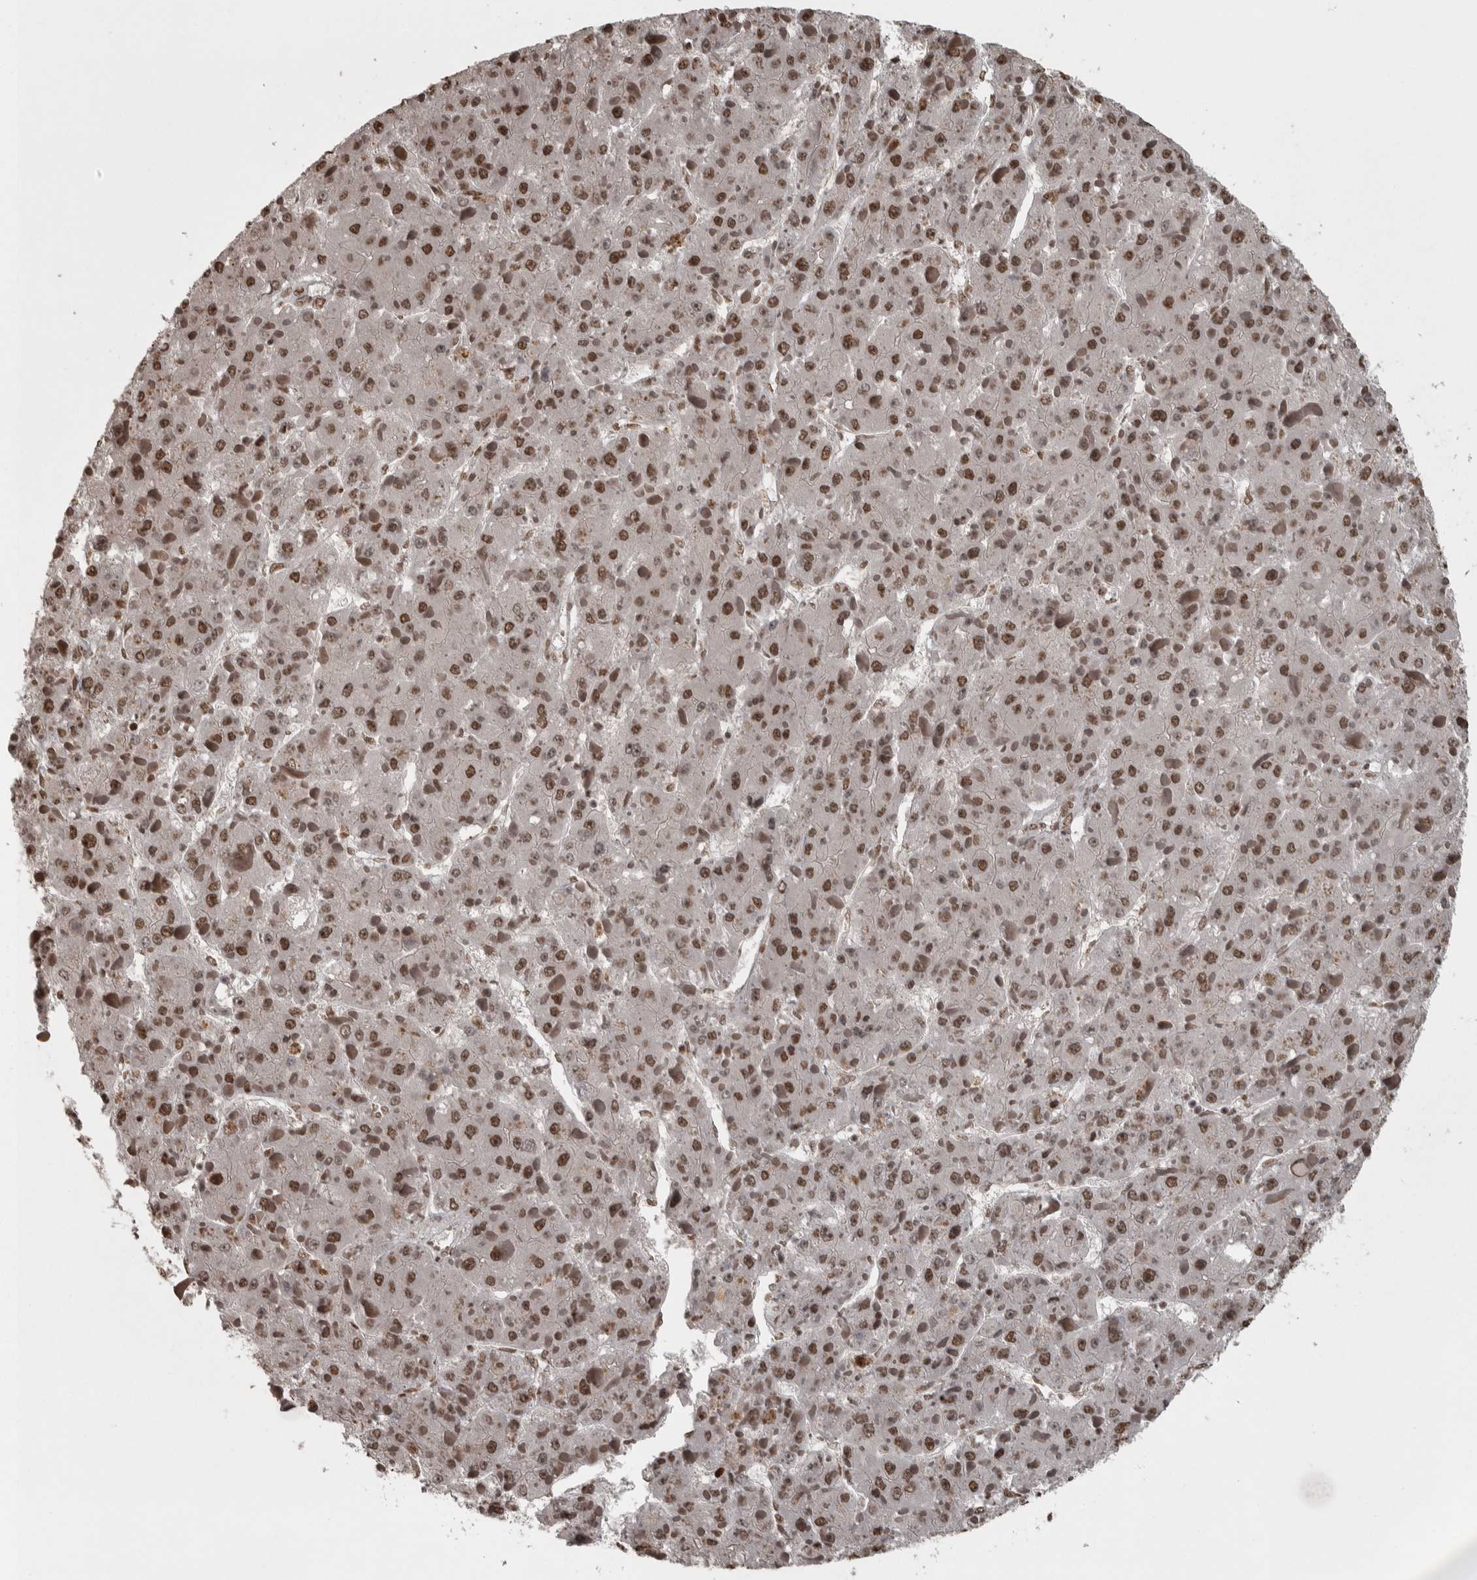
{"staining": {"intensity": "moderate", "quantity": ">75%", "location": "nuclear"}, "tissue": "liver cancer", "cell_type": "Tumor cells", "image_type": "cancer", "snomed": [{"axis": "morphology", "description": "Carcinoma, Hepatocellular, NOS"}, {"axis": "topography", "description": "Liver"}], "caption": "Approximately >75% of tumor cells in liver hepatocellular carcinoma reveal moderate nuclear protein staining as visualized by brown immunohistochemical staining.", "gene": "ZFHX4", "patient": {"sex": "female", "age": 73}}